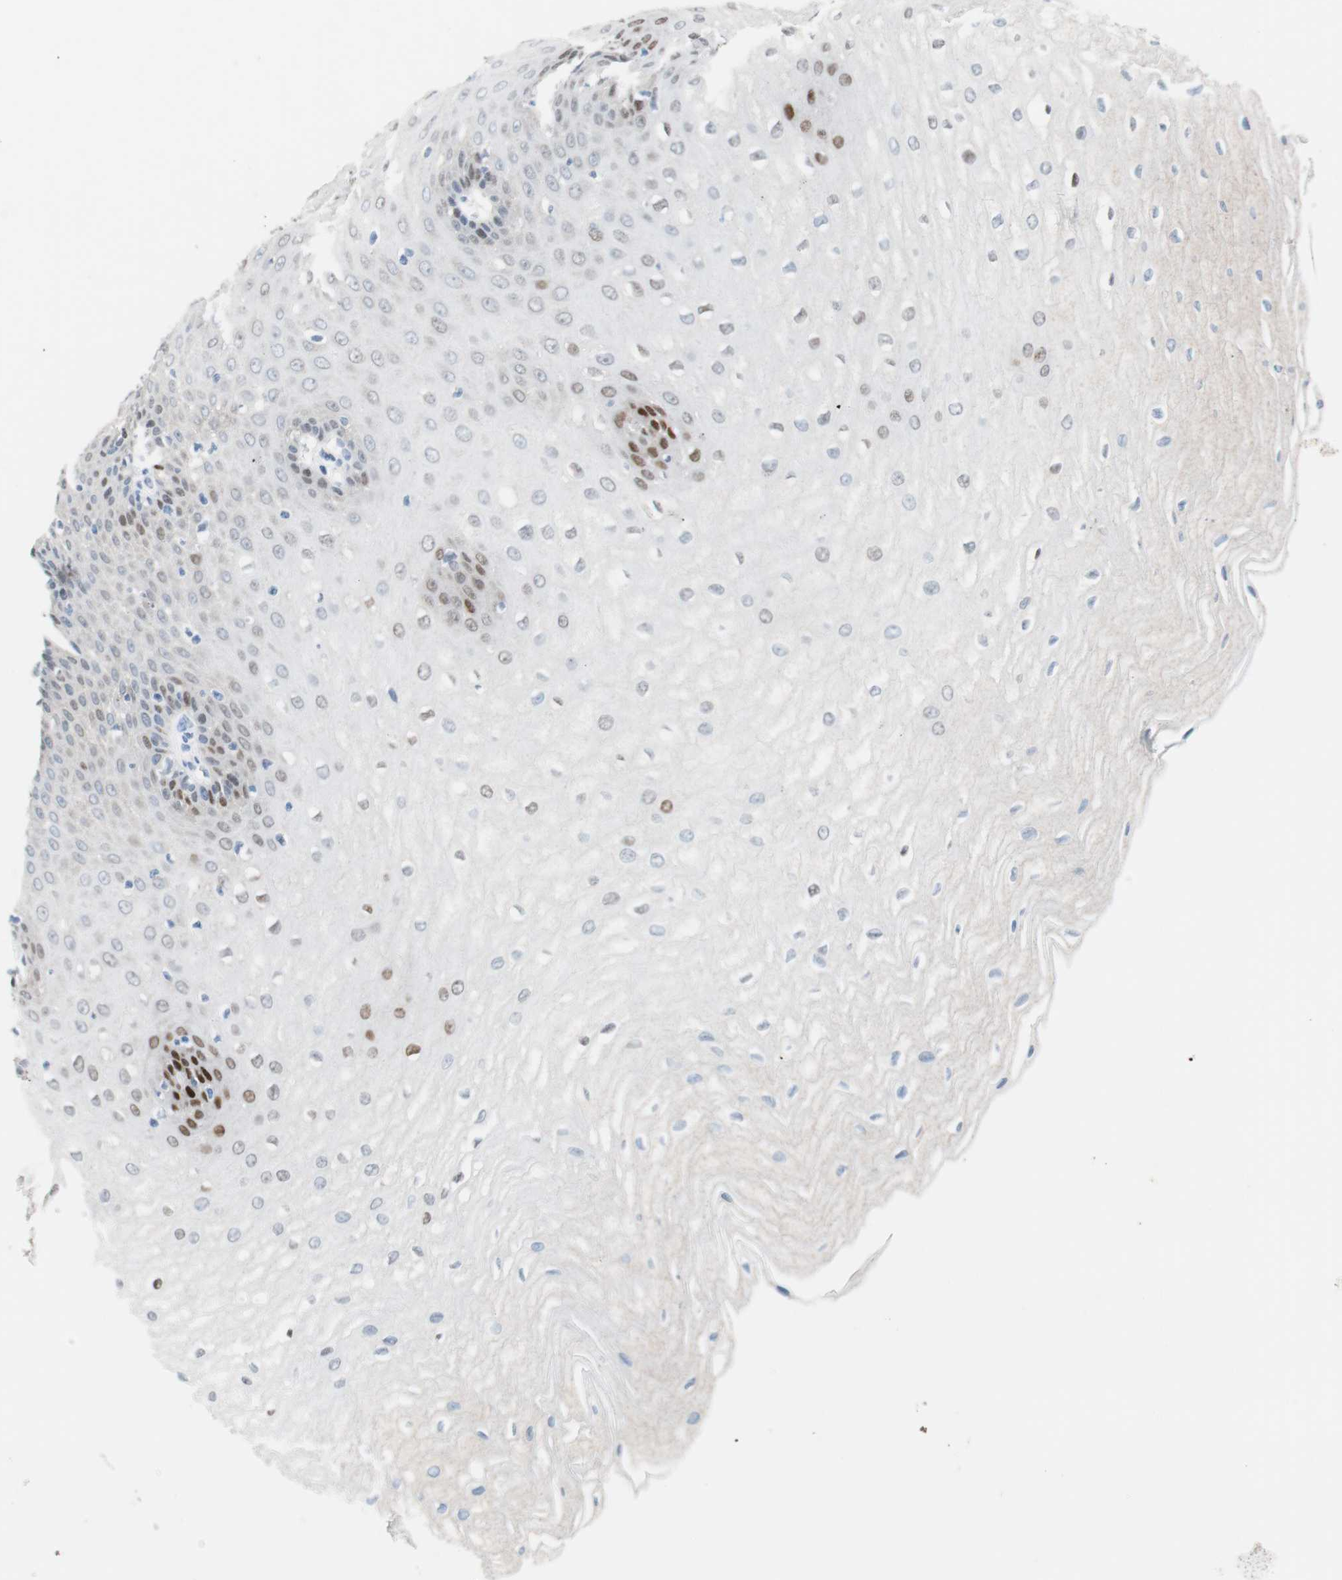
{"staining": {"intensity": "moderate", "quantity": "<25%", "location": "nuclear"}, "tissue": "esophagus", "cell_type": "Squamous epithelial cells", "image_type": "normal", "snomed": [{"axis": "morphology", "description": "Normal tissue, NOS"}, {"axis": "morphology", "description": "Squamous cell carcinoma, NOS"}, {"axis": "topography", "description": "Esophagus"}], "caption": "This micrograph reveals unremarkable esophagus stained with IHC to label a protein in brown. The nuclear of squamous epithelial cells show moderate positivity for the protein. Nuclei are counter-stained blue.", "gene": "FOSL1", "patient": {"sex": "male", "age": 65}}